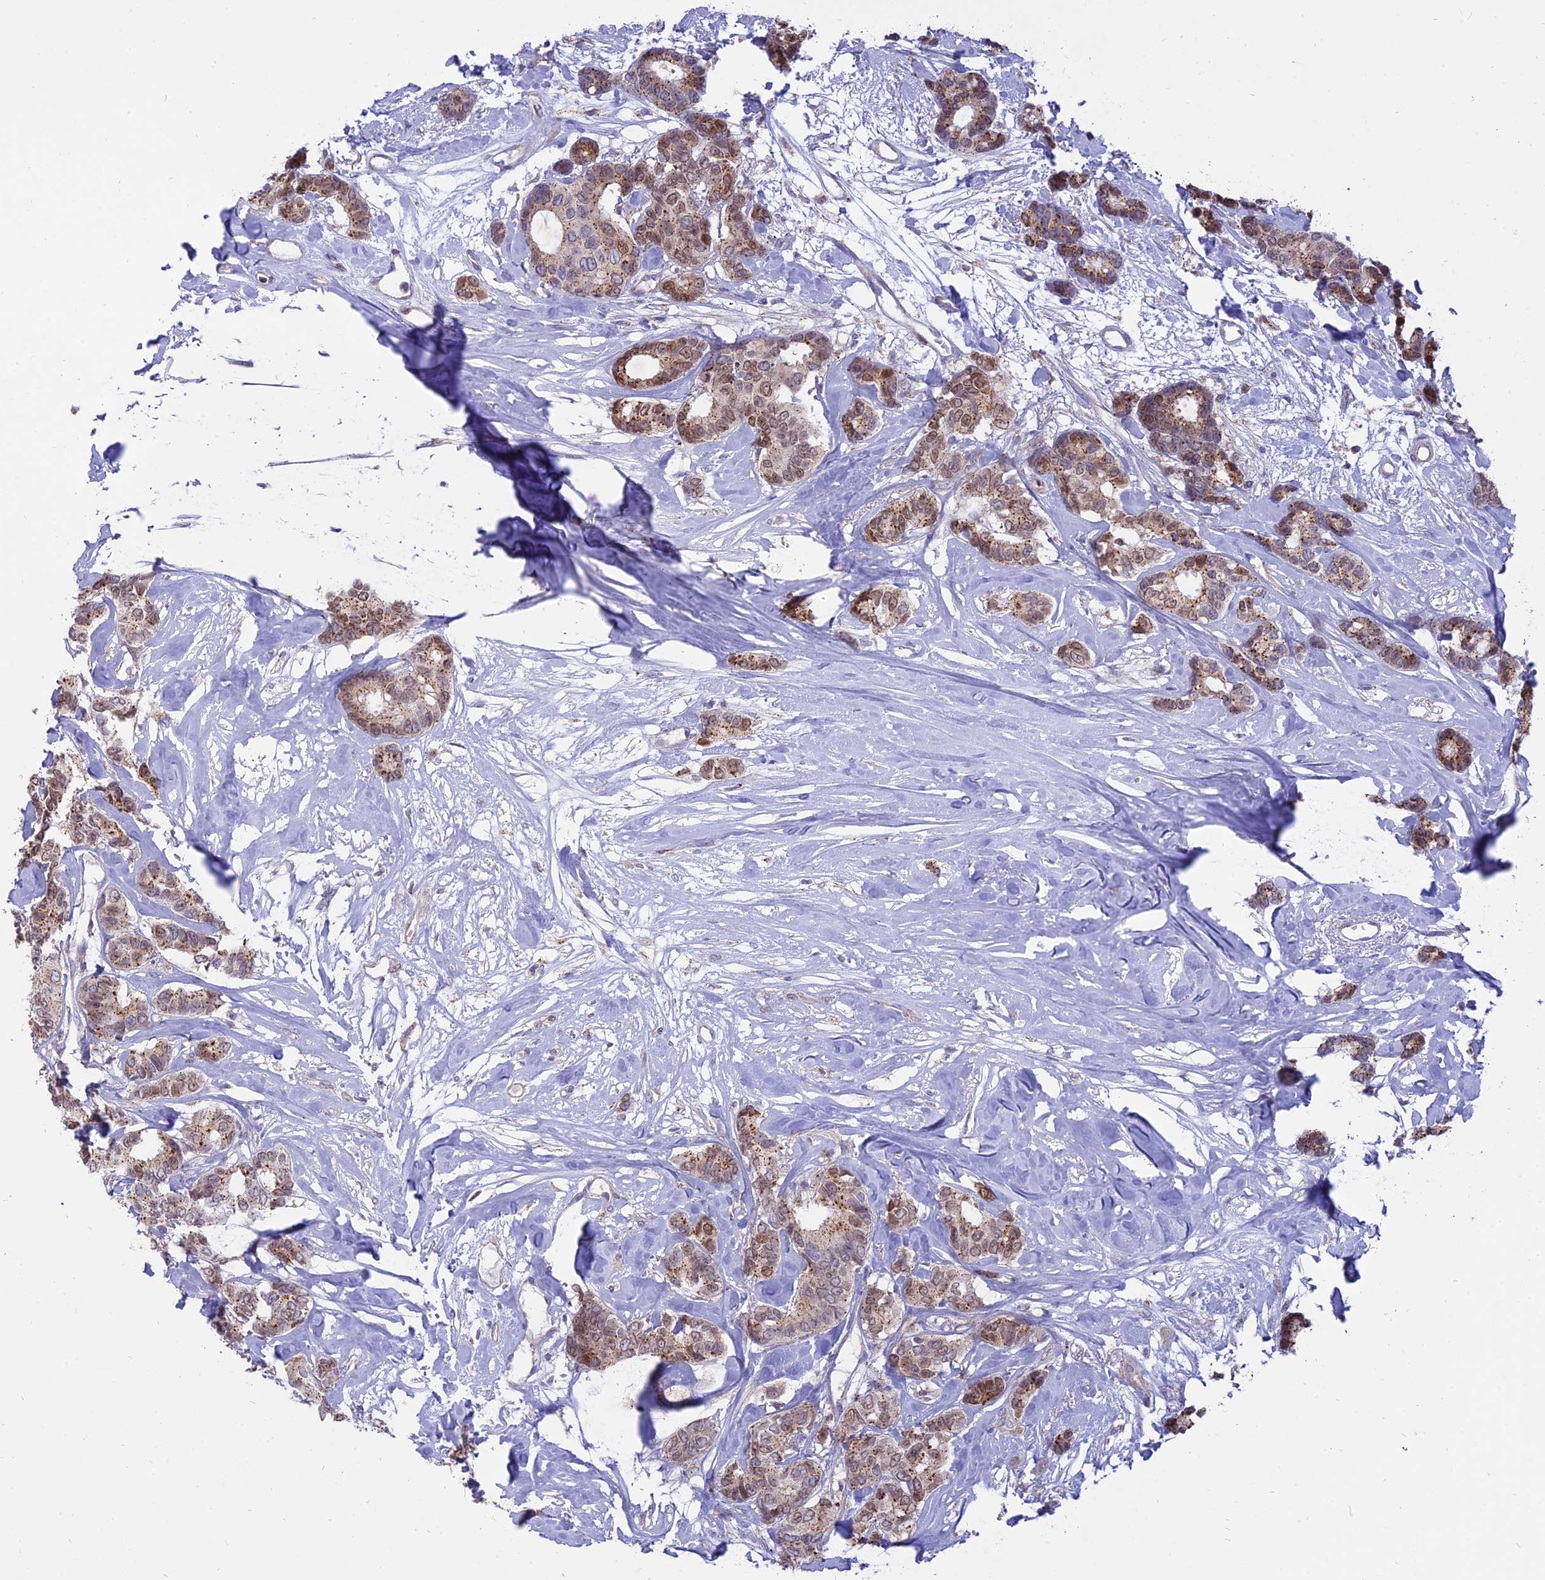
{"staining": {"intensity": "moderate", "quantity": "25%-75%", "location": "cytoplasmic/membranous"}, "tissue": "breast cancer", "cell_type": "Tumor cells", "image_type": "cancer", "snomed": [{"axis": "morphology", "description": "Duct carcinoma"}, {"axis": "topography", "description": "Breast"}], "caption": "Intraductal carcinoma (breast) tissue exhibits moderate cytoplasmic/membranous staining in approximately 25%-75% of tumor cells, visualized by immunohistochemistry.", "gene": "CENPV", "patient": {"sex": "female", "age": 87}}